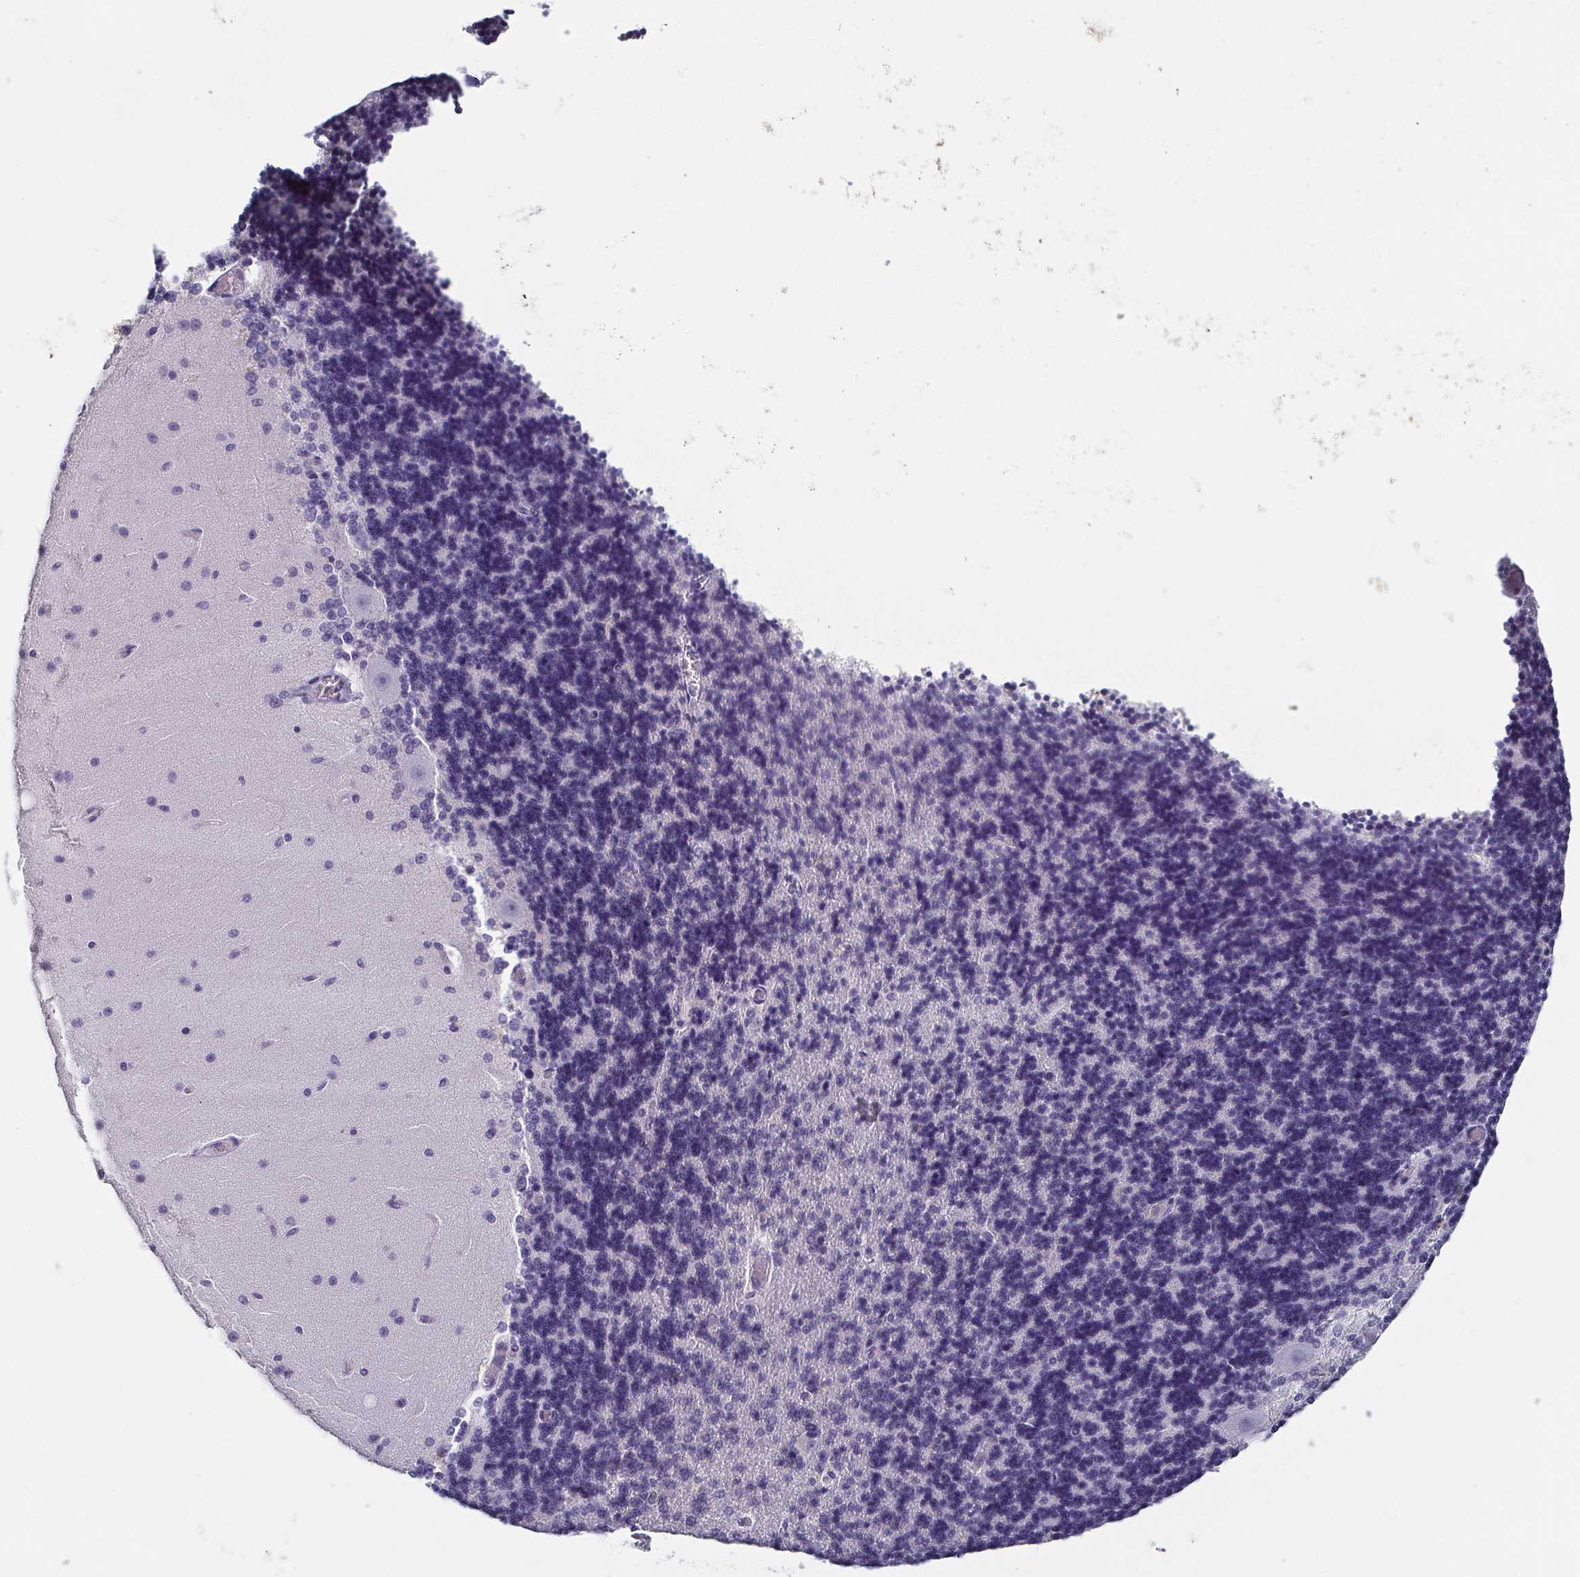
{"staining": {"intensity": "negative", "quantity": "none", "location": "none"}, "tissue": "cerebellum", "cell_type": "Cells in granular layer", "image_type": "normal", "snomed": [{"axis": "morphology", "description": "Normal tissue, NOS"}, {"axis": "topography", "description": "Cerebellum"}], "caption": "An image of cerebellum stained for a protein exhibits no brown staining in cells in granular layer. The staining is performed using DAB brown chromogen with nuclei counter-stained in using hematoxylin.", "gene": "ITLN1", "patient": {"sex": "female", "age": 54}}